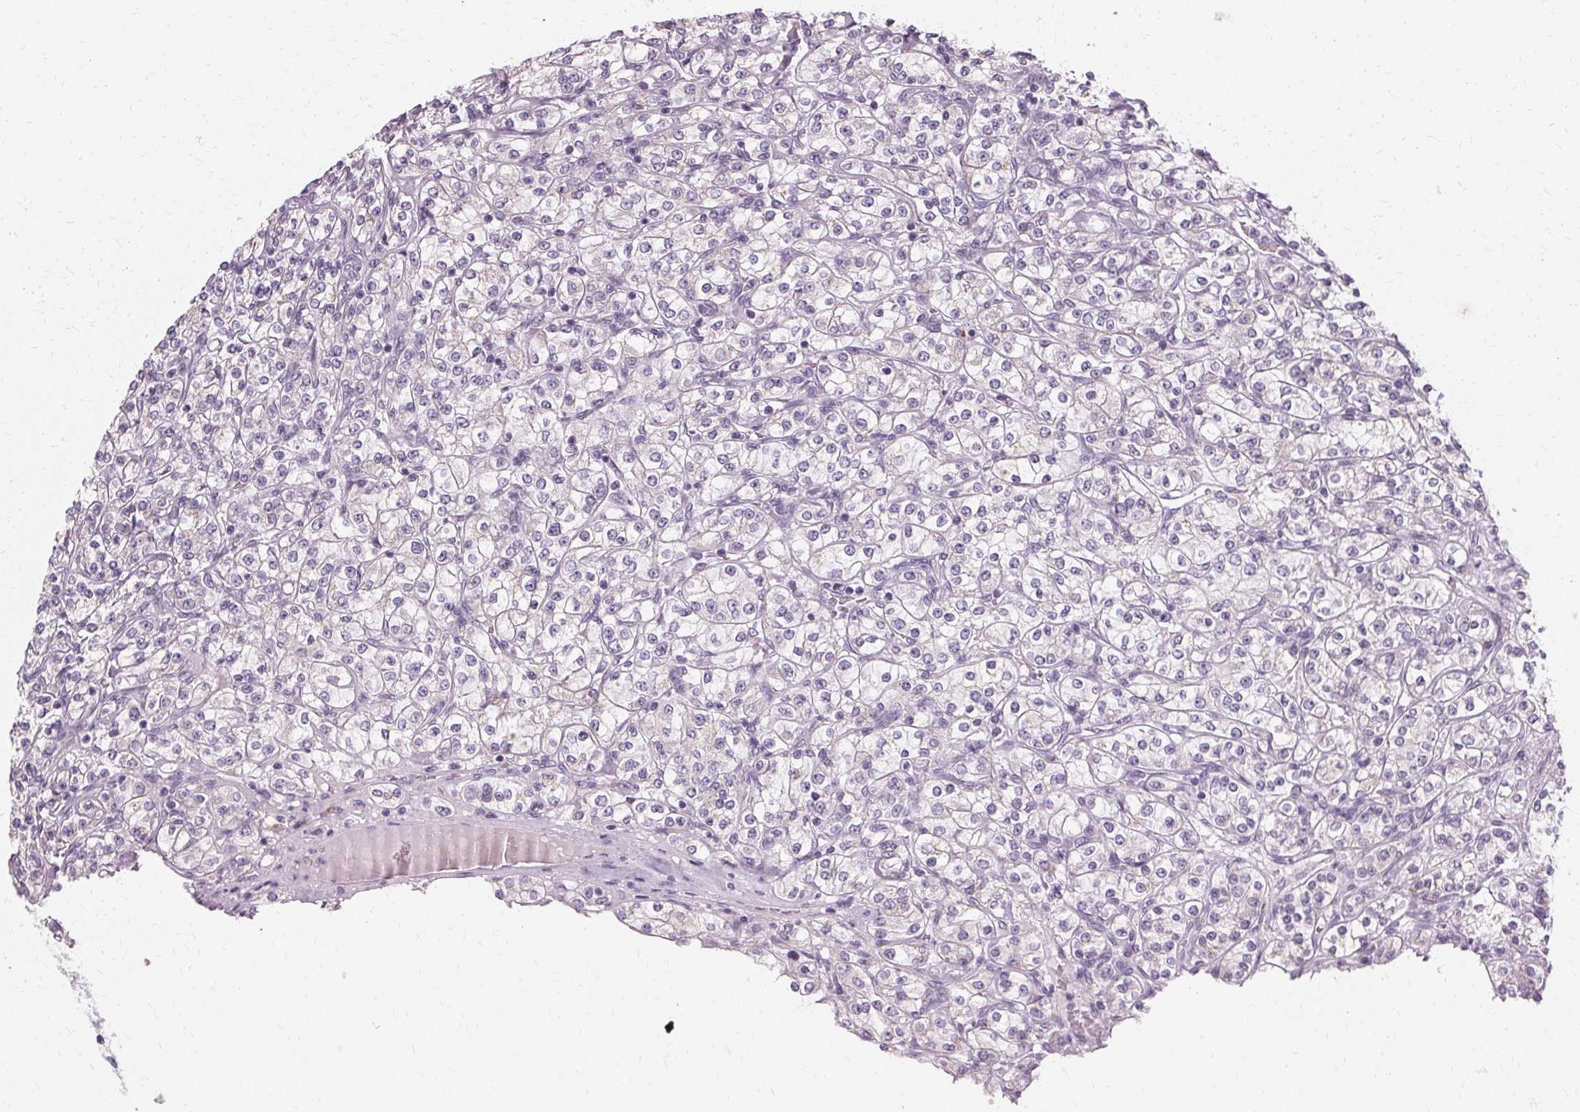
{"staining": {"intensity": "negative", "quantity": "none", "location": "none"}, "tissue": "renal cancer", "cell_type": "Tumor cells", "image_type": "cancer", "snomed": [{"axis": "morphology", "description": "Adenocarcinoma, NOS"}, {"axis": "topography", "description": "Kidney"}], "caption": "Immunohistochemical staining of human adenocarcinoma (renal) shows no significant positivity in tumor cells.", "gene": "FCRL3", "patient": {"sex": "male", "age": 77}}